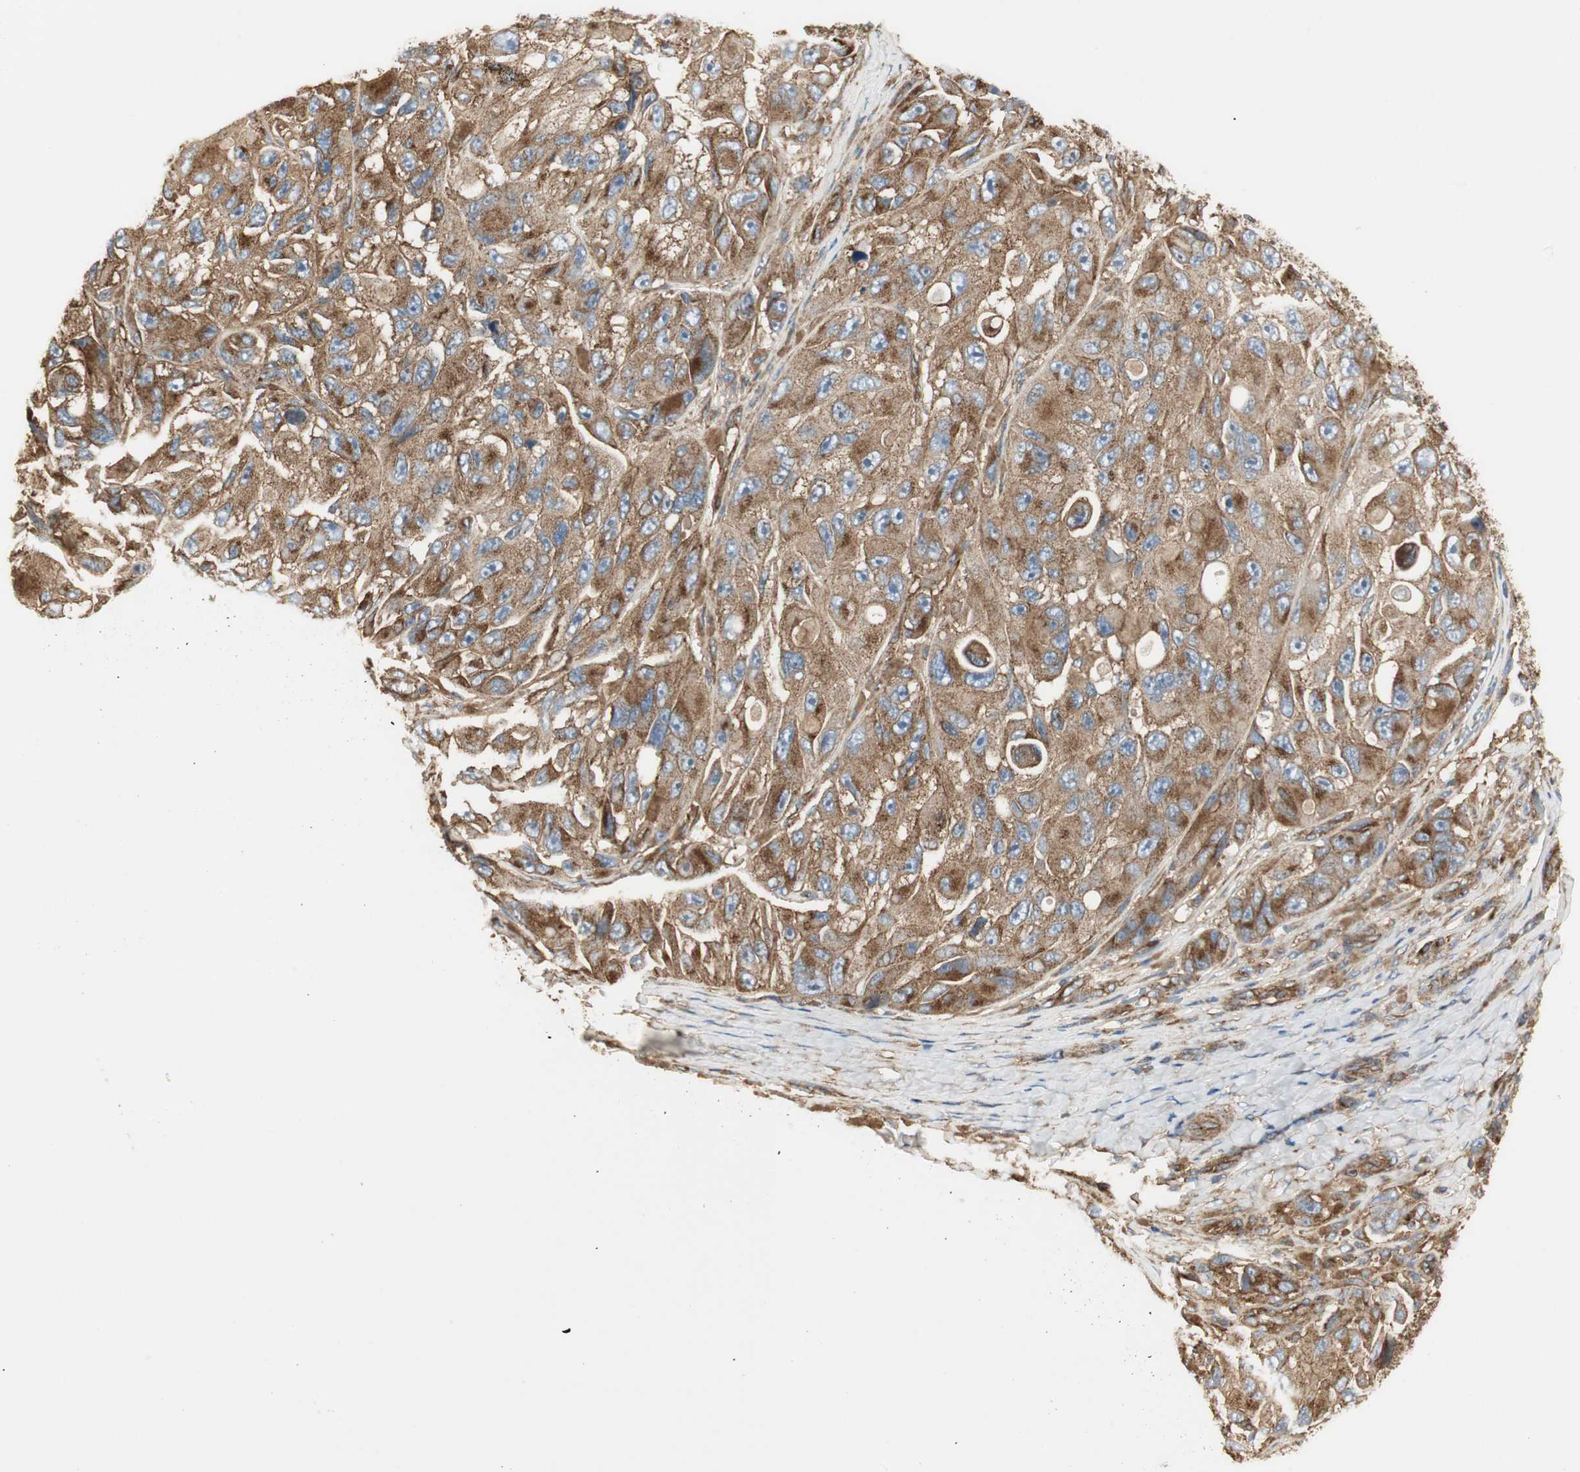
{"staining": {"intensity": "strong", "quantity": ">75%", "location": "cytoplasmic/membranous"}, "tissue": "melanoma", "cell_type": "Tumor cells", "image_type": "cancer", "snomed": [{"axis": "morphology", "description": "Malignant melanoma, NOS"}, {"axis": "topography", "description": "Skin"}], "caption": "IHC (DAB (3,3'-diaminobenzidine)) staining of melanoma reveals strong cytoplasmic/membranous protein expression in approximately >75% of tumor cells.", "gene": "H6PD", "patient": {"sex": "female", "age": 73}}